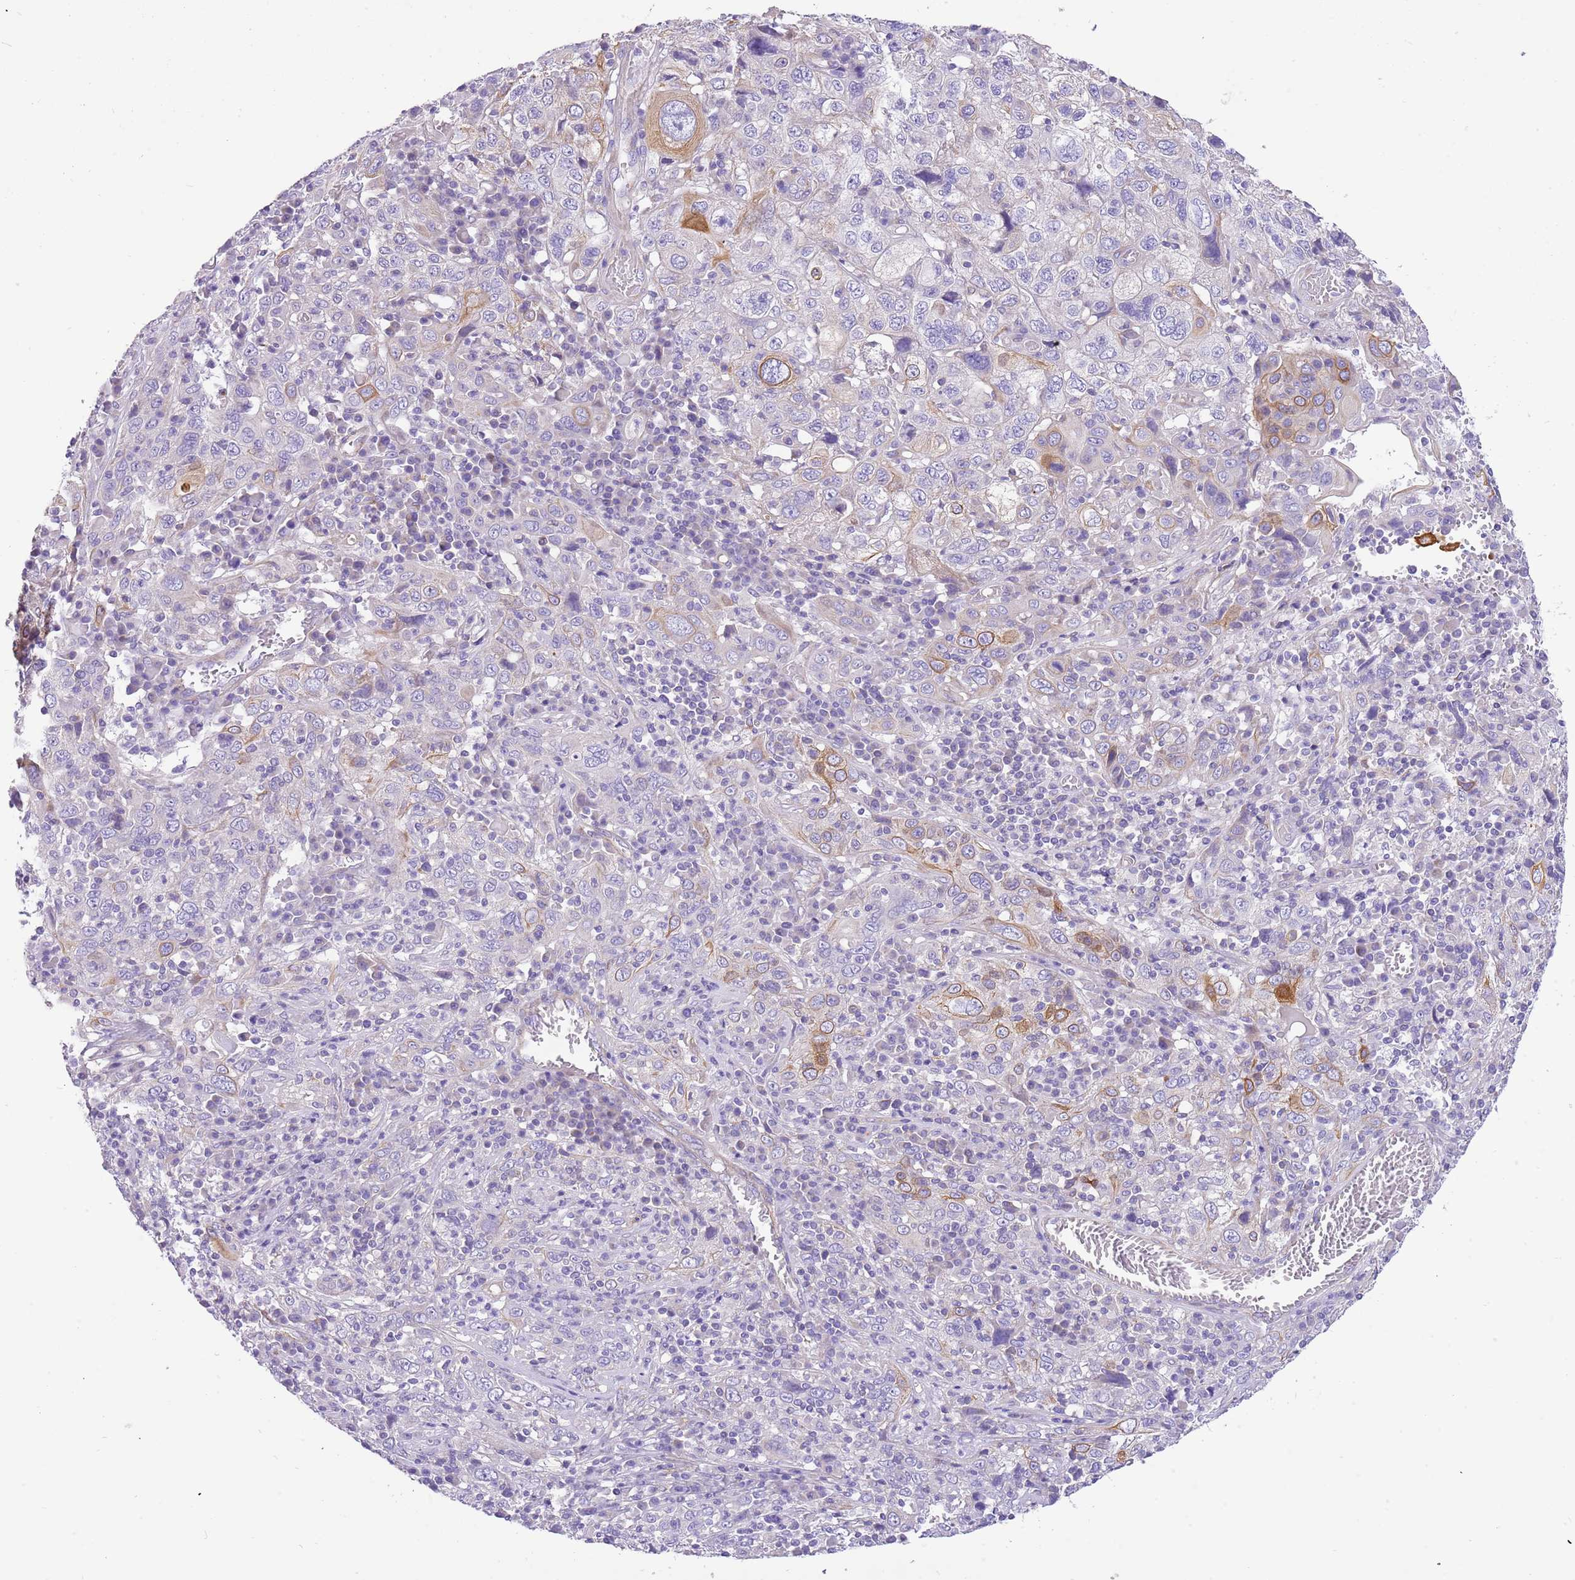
{"staining": {"intensity": "moderate", "quantity": "<25%", "location": "cytoplasmic/membranous"}, "tissue": "cervical cancer", "cell_type": "Tumor cells", "image_type": "cancer", "snomed": [{"axis": "morphology", "description": "Squamous cell carcinoma, NOS"}, {"axis": "topography", "description": "Cervix"}], "caption": "IHC of cervical cancer demonstrates low levels of moderate cytoplasmic/membranous expression in about <25% of tumor cells. (DAB (3,3'-diaminobenzidine) = brown stain, brightfield microscopy at high magnification).", "gene": "SERINC3", "patient": {"sex": "female", "age": 46}}